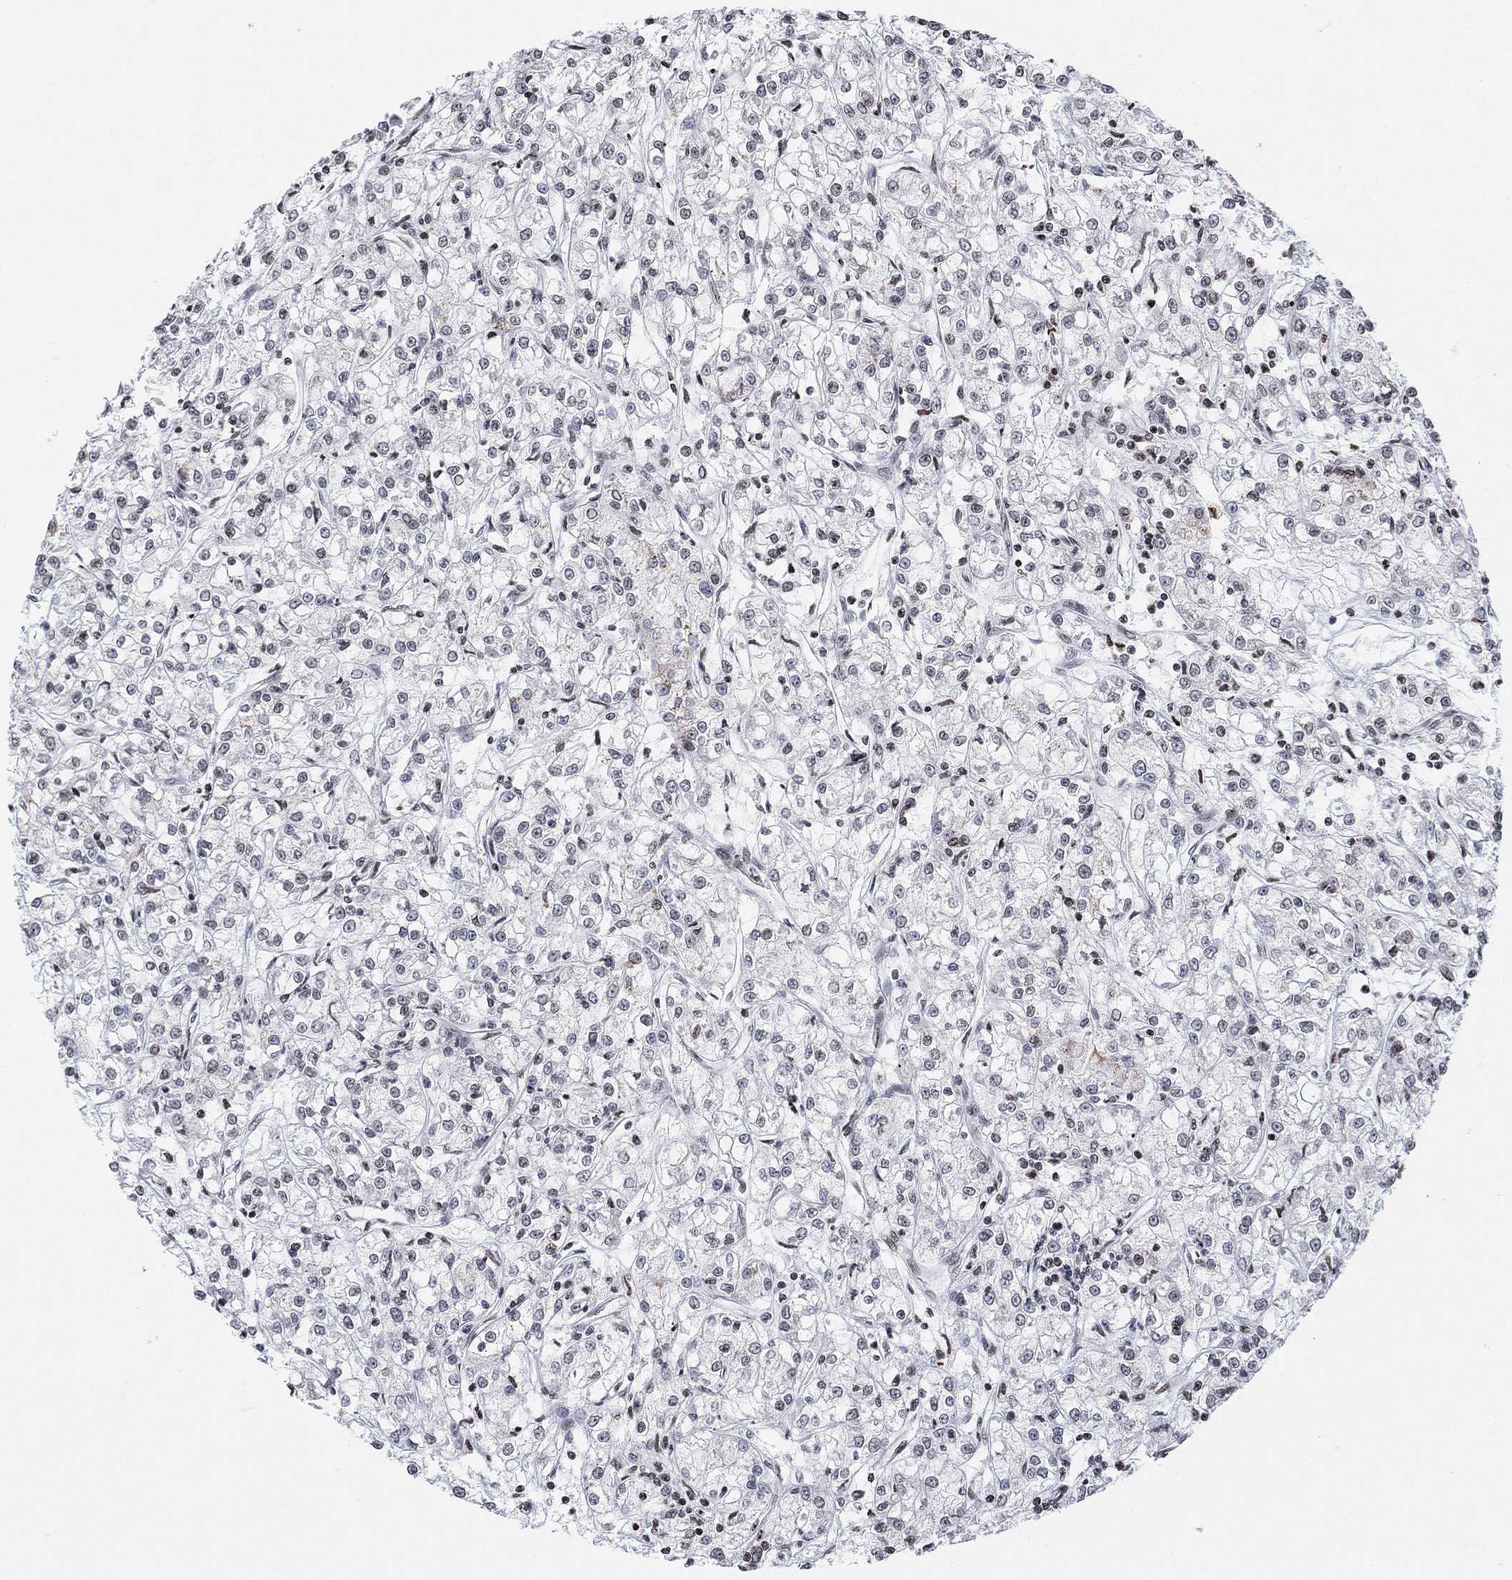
{"staining": {"intensity": "moderate", "quantity": "<25%", "location": "nuclear"}, "tissue": "renal cancer", "cell_type": "Tumor cells", "image_type": "cancer", "snomed": [{"axis": "morphology", "description": "Adenocarcinoma, NOS"}, {"axis": "topography", "description": "Kidney"}], "caption": "Immunohistochemistry (IHC) staining of adenocarcinoma (renal), which demonstrates low levels of moderate nuclear expression in approximately <25% of tumor cells indicating moderate nuclear protein positivity. The staining was performed using DAB (3,3'-diaminobenzidine) (brown) for protein detection and nuclei were counterstained in hematoxylin (blue).", "gene": "ABHD14A", "patient": {"sex": "female", "age": 59}}